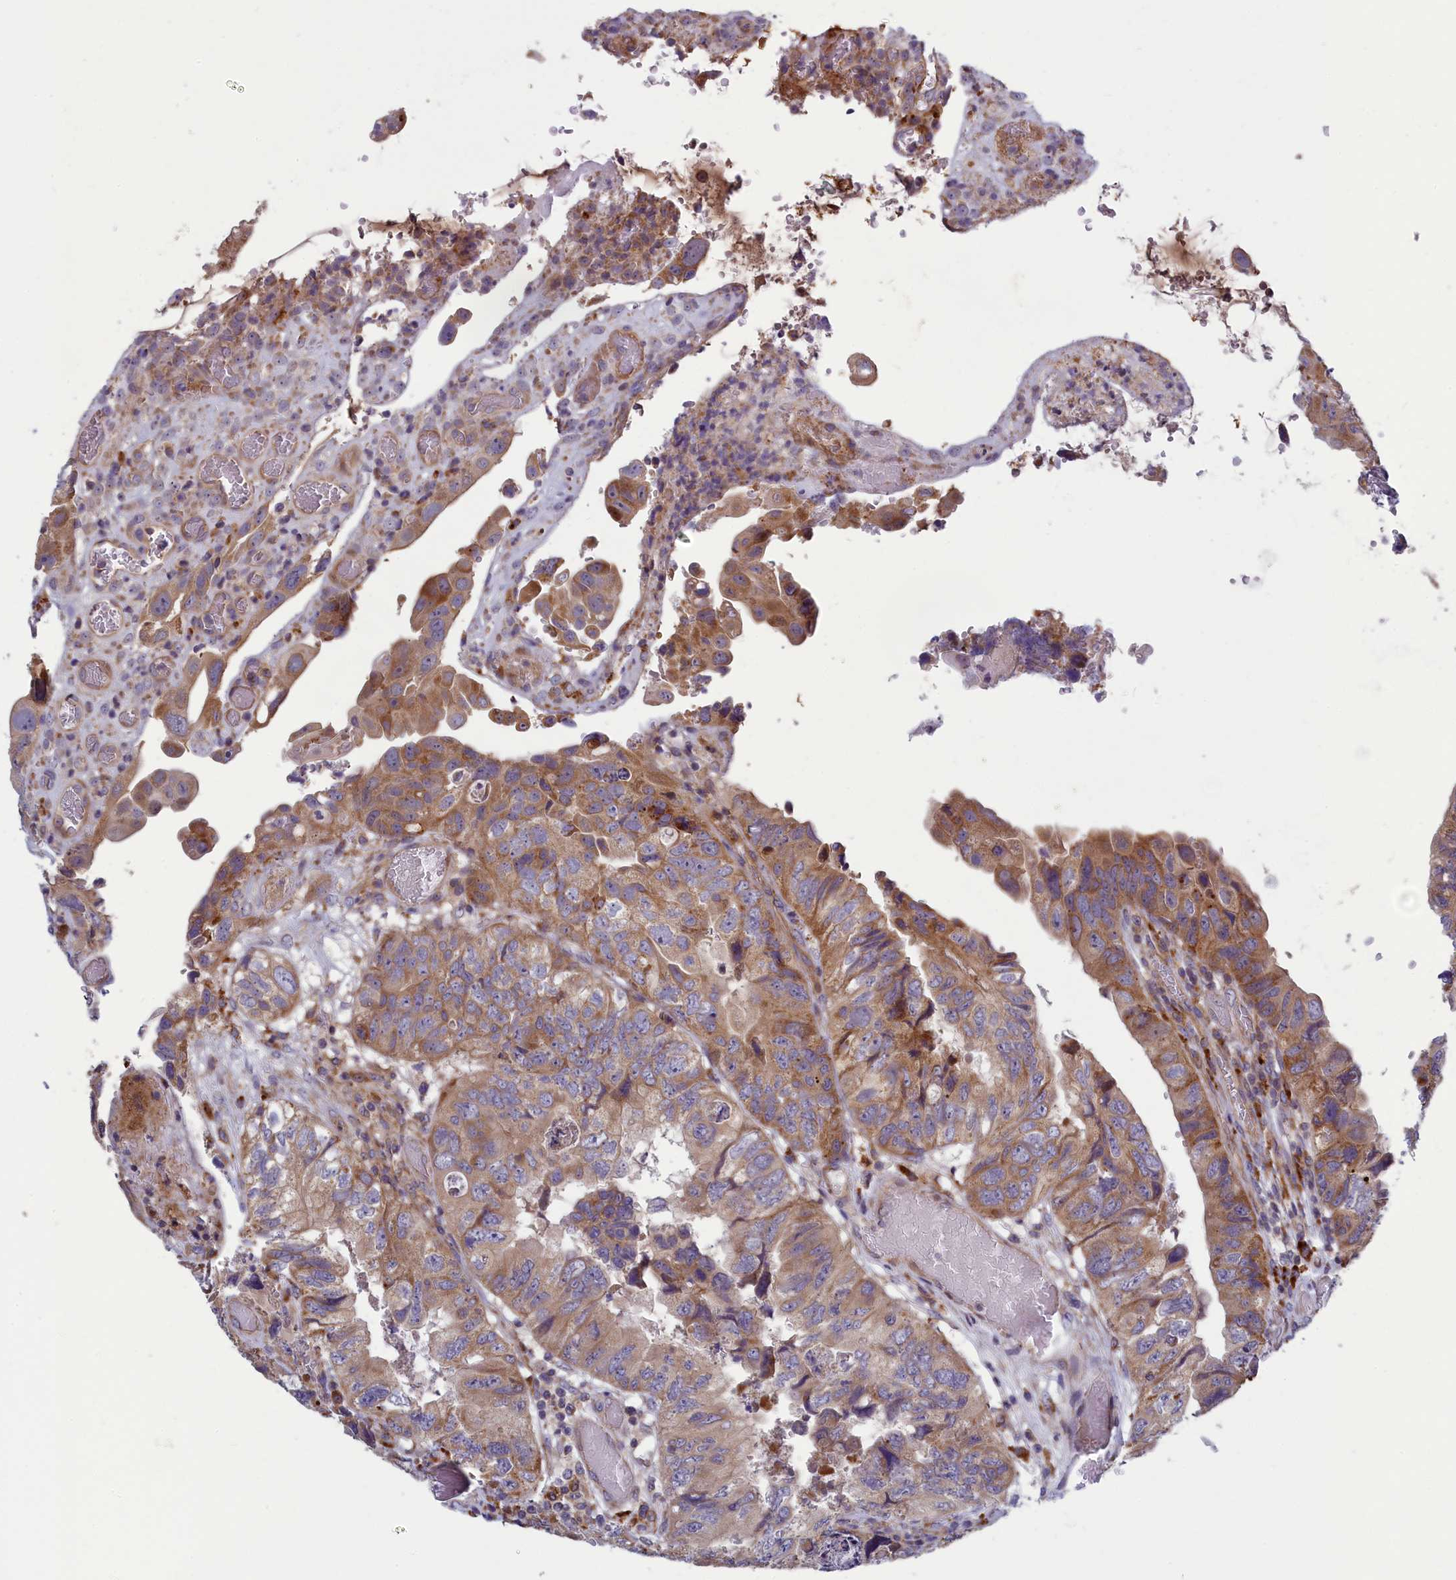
{"staining": {"intensity": "moderate", "quantity": ">75%", "location": "cytoplasmic/membranous"}, "tissue": "colorectal cancer", "cell_type": "Tumor cells", "image_type": "cancer", "snomed": [{"axis": "morphology", "description": "Adenocarcinoma, NOS"}, {"axis": "topography", "description": "Rectum"}], "caption": "A high-resolution image shows immunohistochemistry staining of colorectal cancer (adenocarcinoma), which exhibits moderate cytoplasmic/membranous staining in about >75% of tumor cells.", "gene": "BLTP2", "patient": {"sex": "male", "age": 63}}